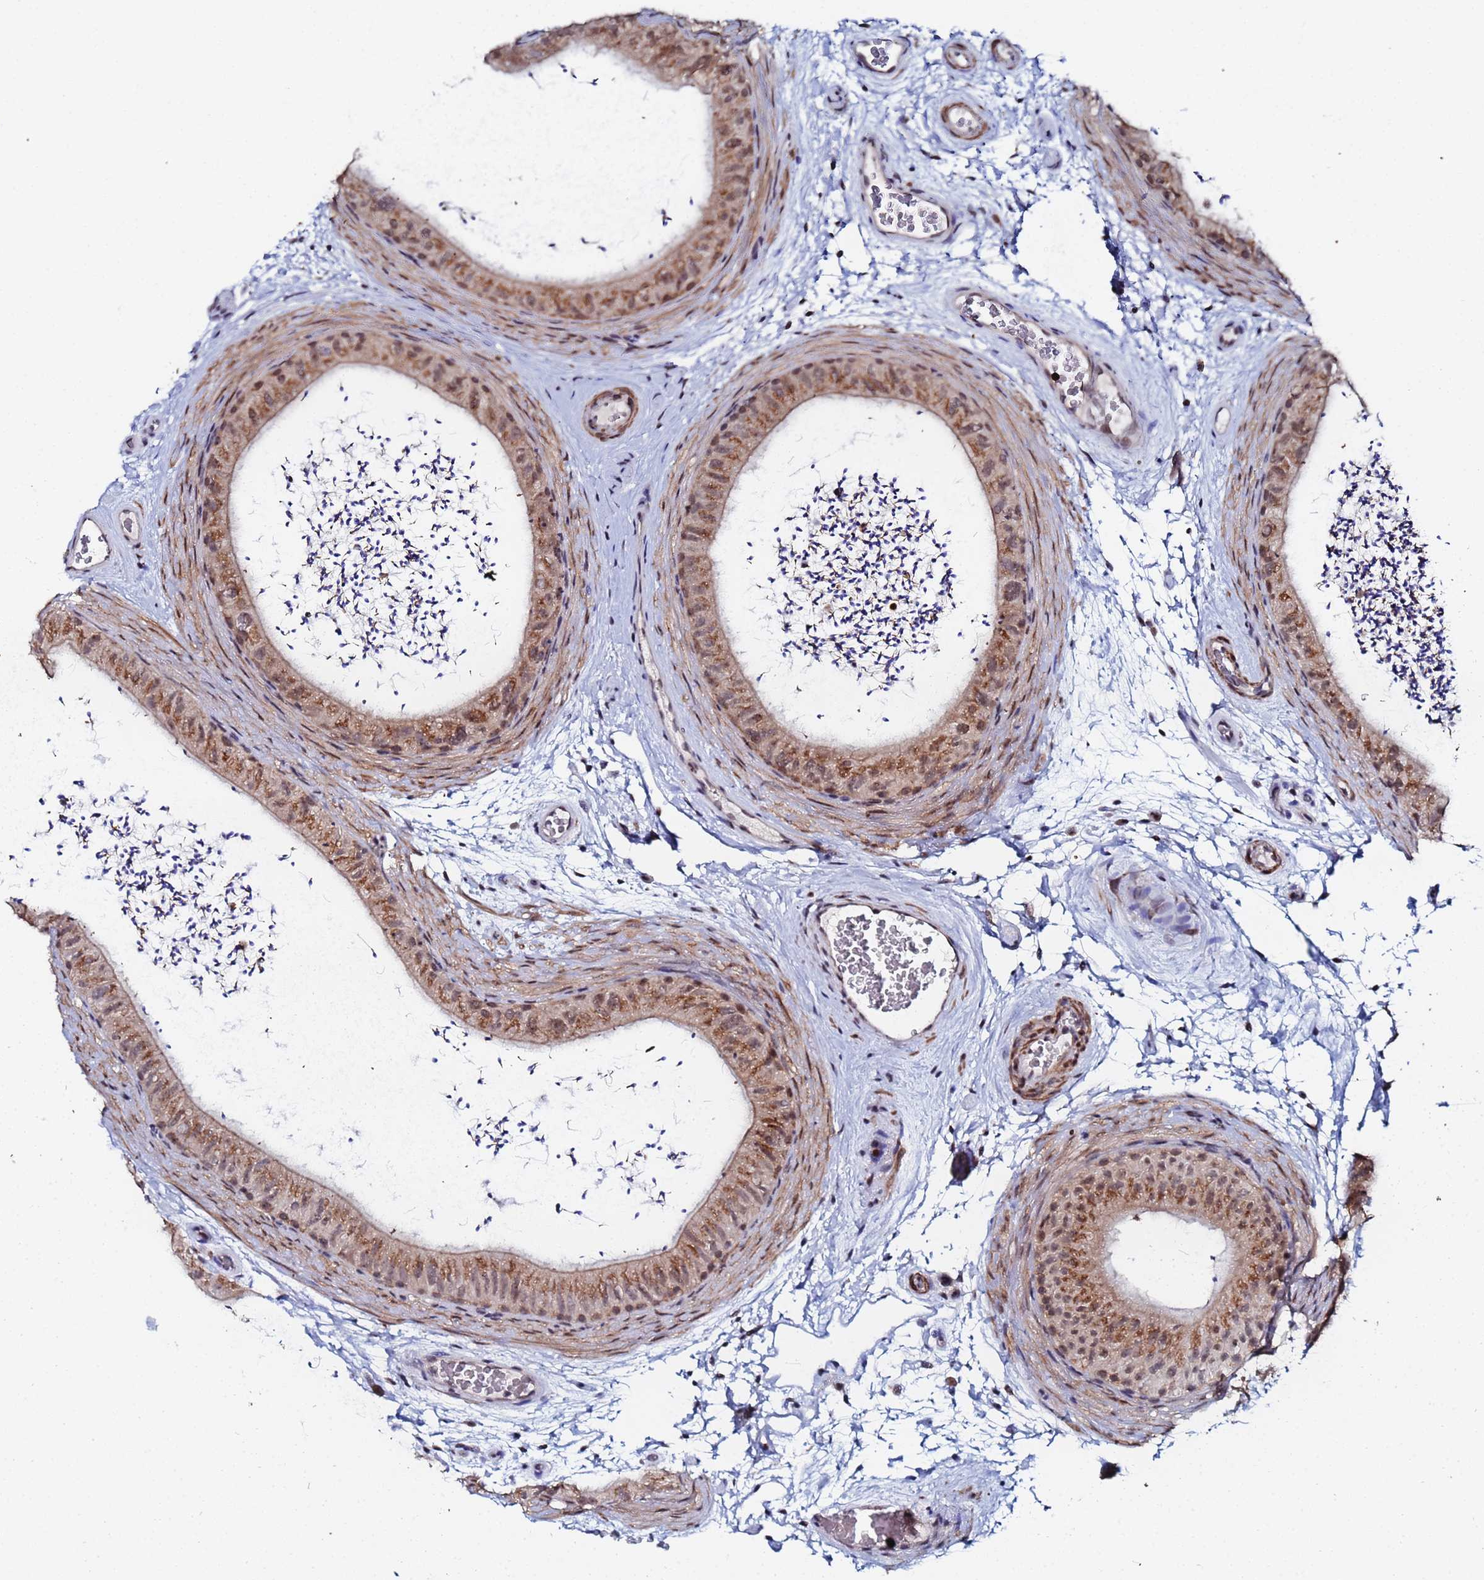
{"staining": {"intensity": "moderate", "quantity": ">75%", "location": "cytoplasmic/membranous"}, "tissue": "epididymis", "cell_type": "Glandular cells", "image_type": "normal", "snomed": [{"axis": "morphology", "description": "Normal tissue, NOS"}, {"axis": "topography", "description": "Epididymis"}], "caption": "Brown immunohistochemical staining in normal epididymis displays moderate cytoplasmic/membranous positivity in about >75% of glandular cells. (Brightfield microscopy of DAB IHC at high magnification).", "gene": "MTCL1", "patient": {"sex": "male", "age": 50}}